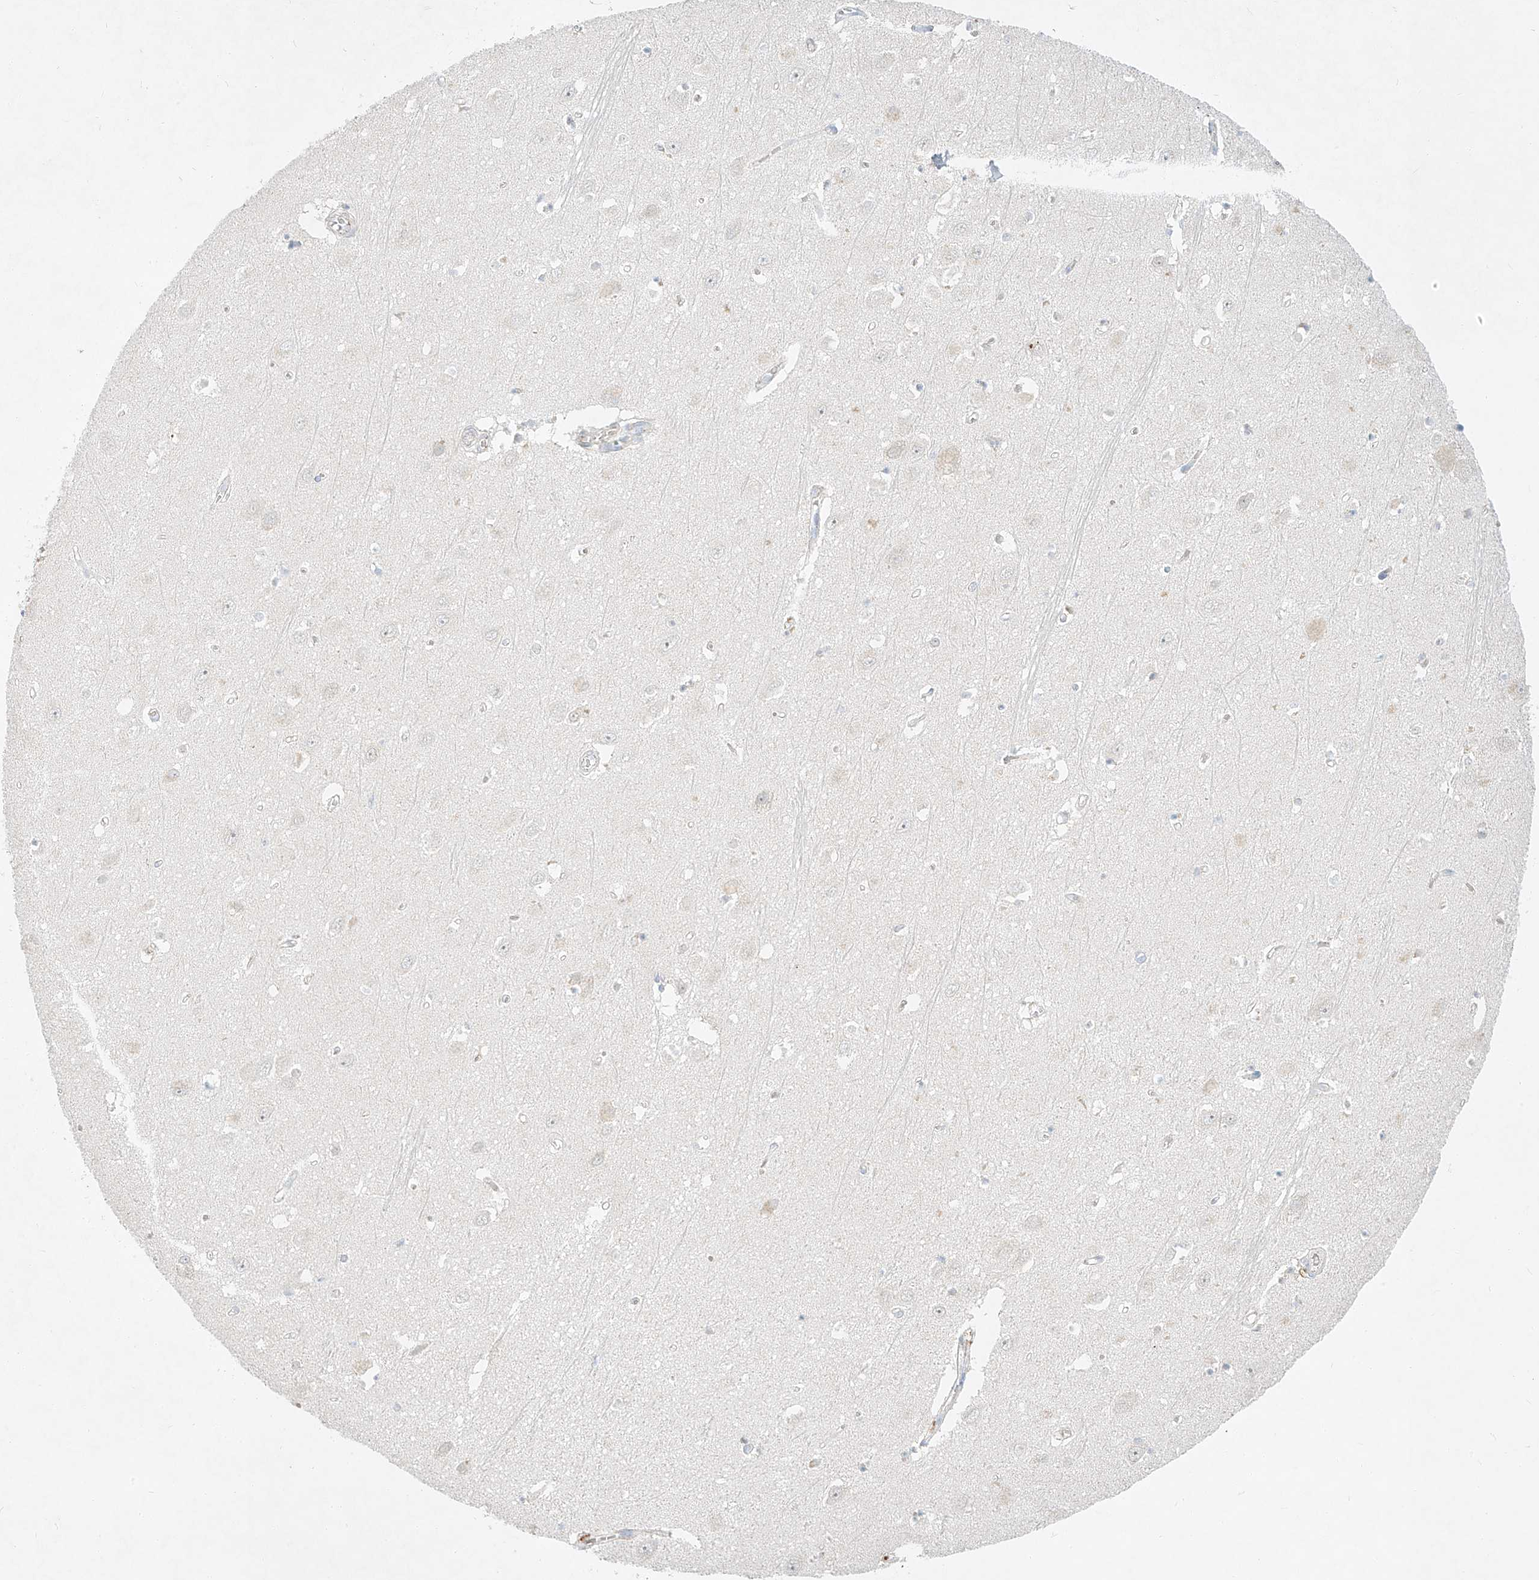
{"staining": {"intensity": "negative", "quantity": "none", "location": "none"}, "tissue": "hippocampus", "cell_type": "Glial cells", "image_type": "normal", "snomed": [{"axis": "morphology", "description": "Normal tissue, NOS"}, {"axis": "topography", "description": "Hippocampus"}], "caption": "Immunohistochemistry (IHC) of benign hippocampus reveals no positivity in glial cells. (IHC, brightfield microscopy, high magnification).", "gene": "SYTL3", "patient": {"sex": "female", "age": 64}}